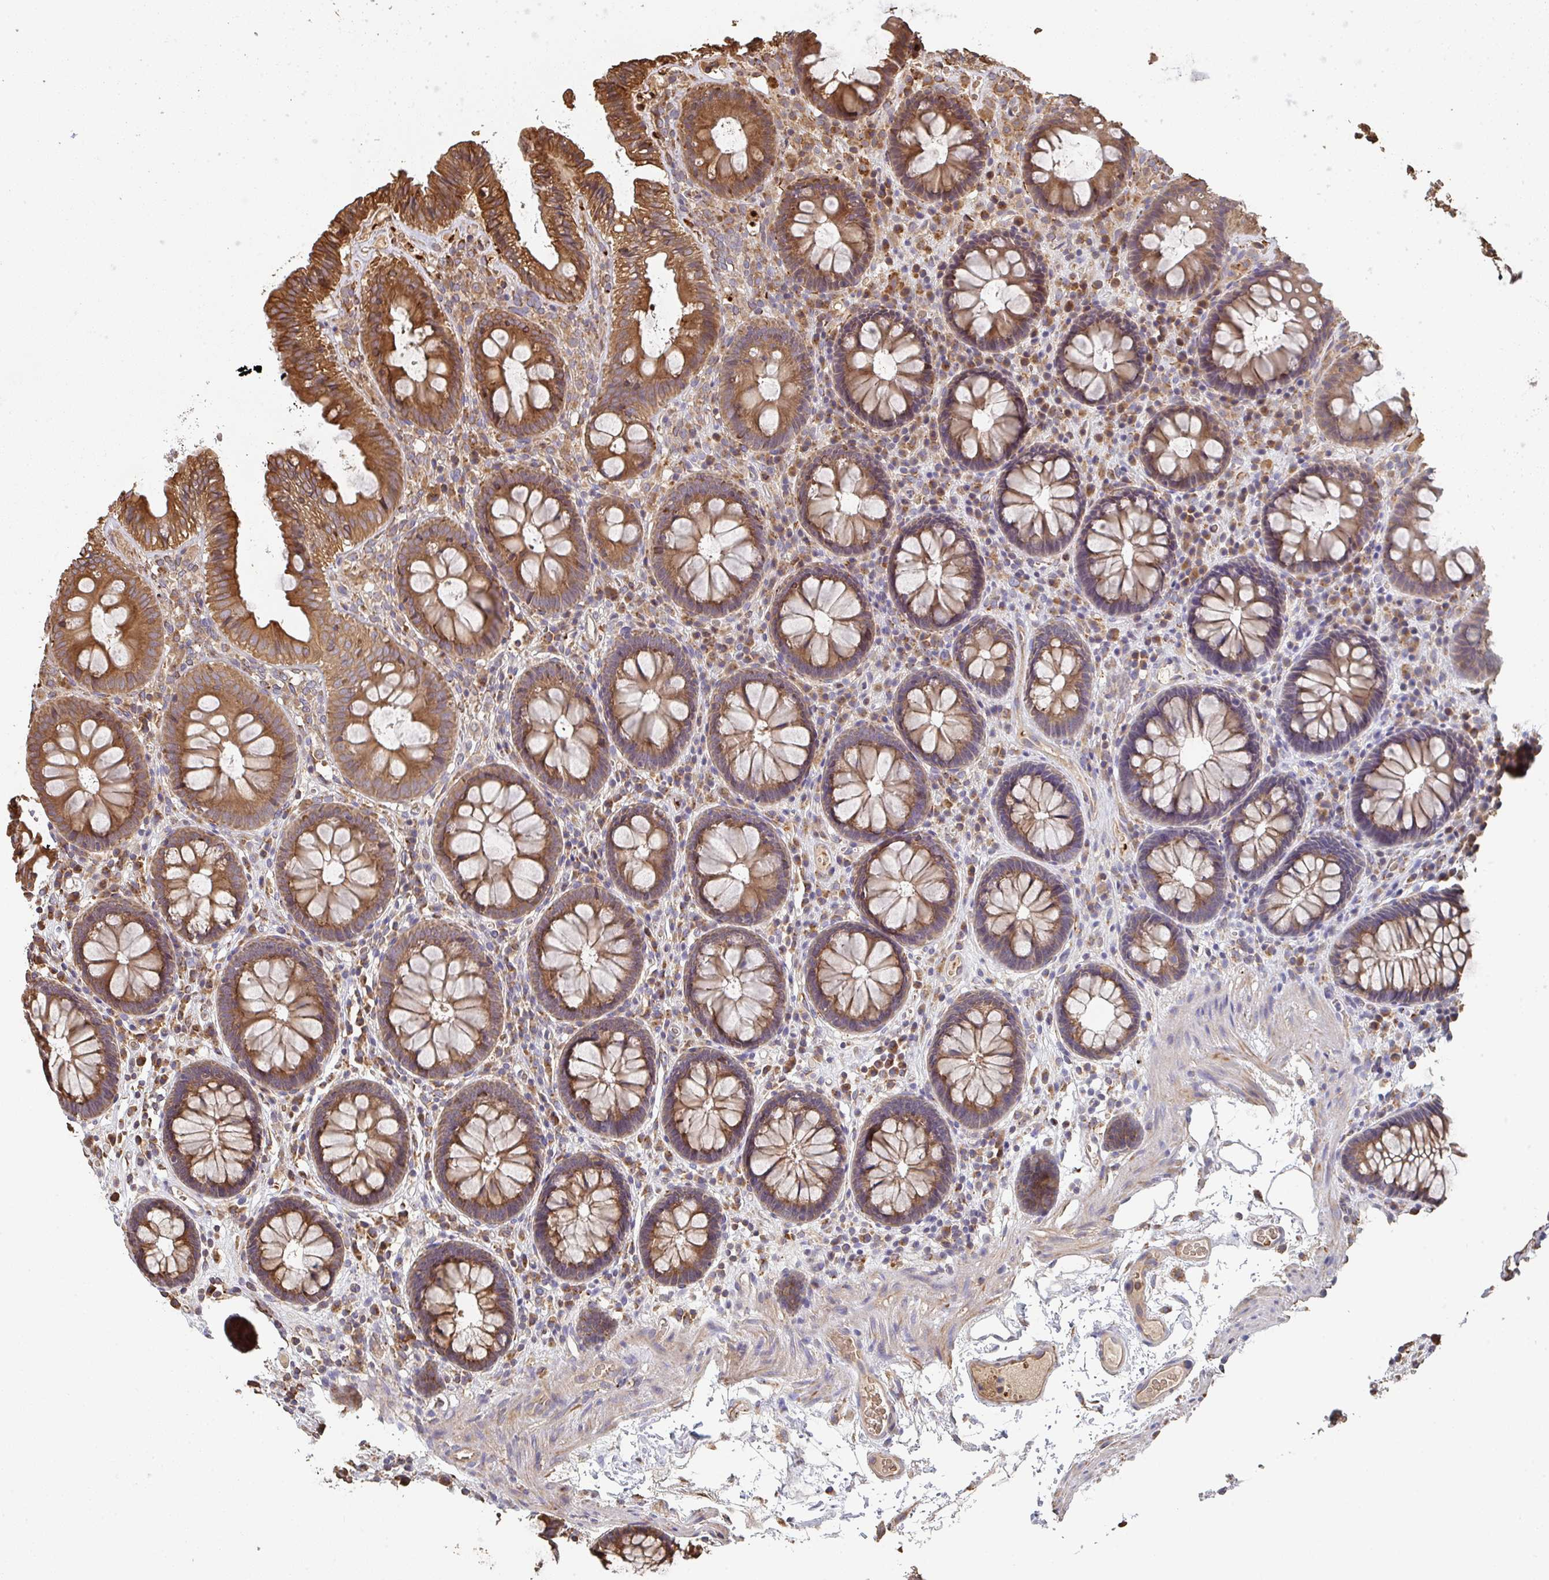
{"staining": {"intensity": "weak", "quantity": "<25%", "location": "cytoplasmic/membranous"}, "tissue": "colon", "cell_type": "Endothelial cells", "image_type": "normal", "snomed": [{"axis": "morphology", "description": "Normal tissue, NOS"}, {"axis": "topography", "description": "Colon"}, {"axis": "topography", "description": "Peripheral nerve tissue"}], "caption": "This is a histopathology image of immunohistochemistry (IHC) staining of unremarkable colon, which shows no staining in endothelial cells. The staining is performed using DAB (3,3'-diaminobenzidine) brown chromogen with nuclei counter-stained in using hematoxylin.", "gene": "POLG", "patient": {"sex": "male", "age": 84}}